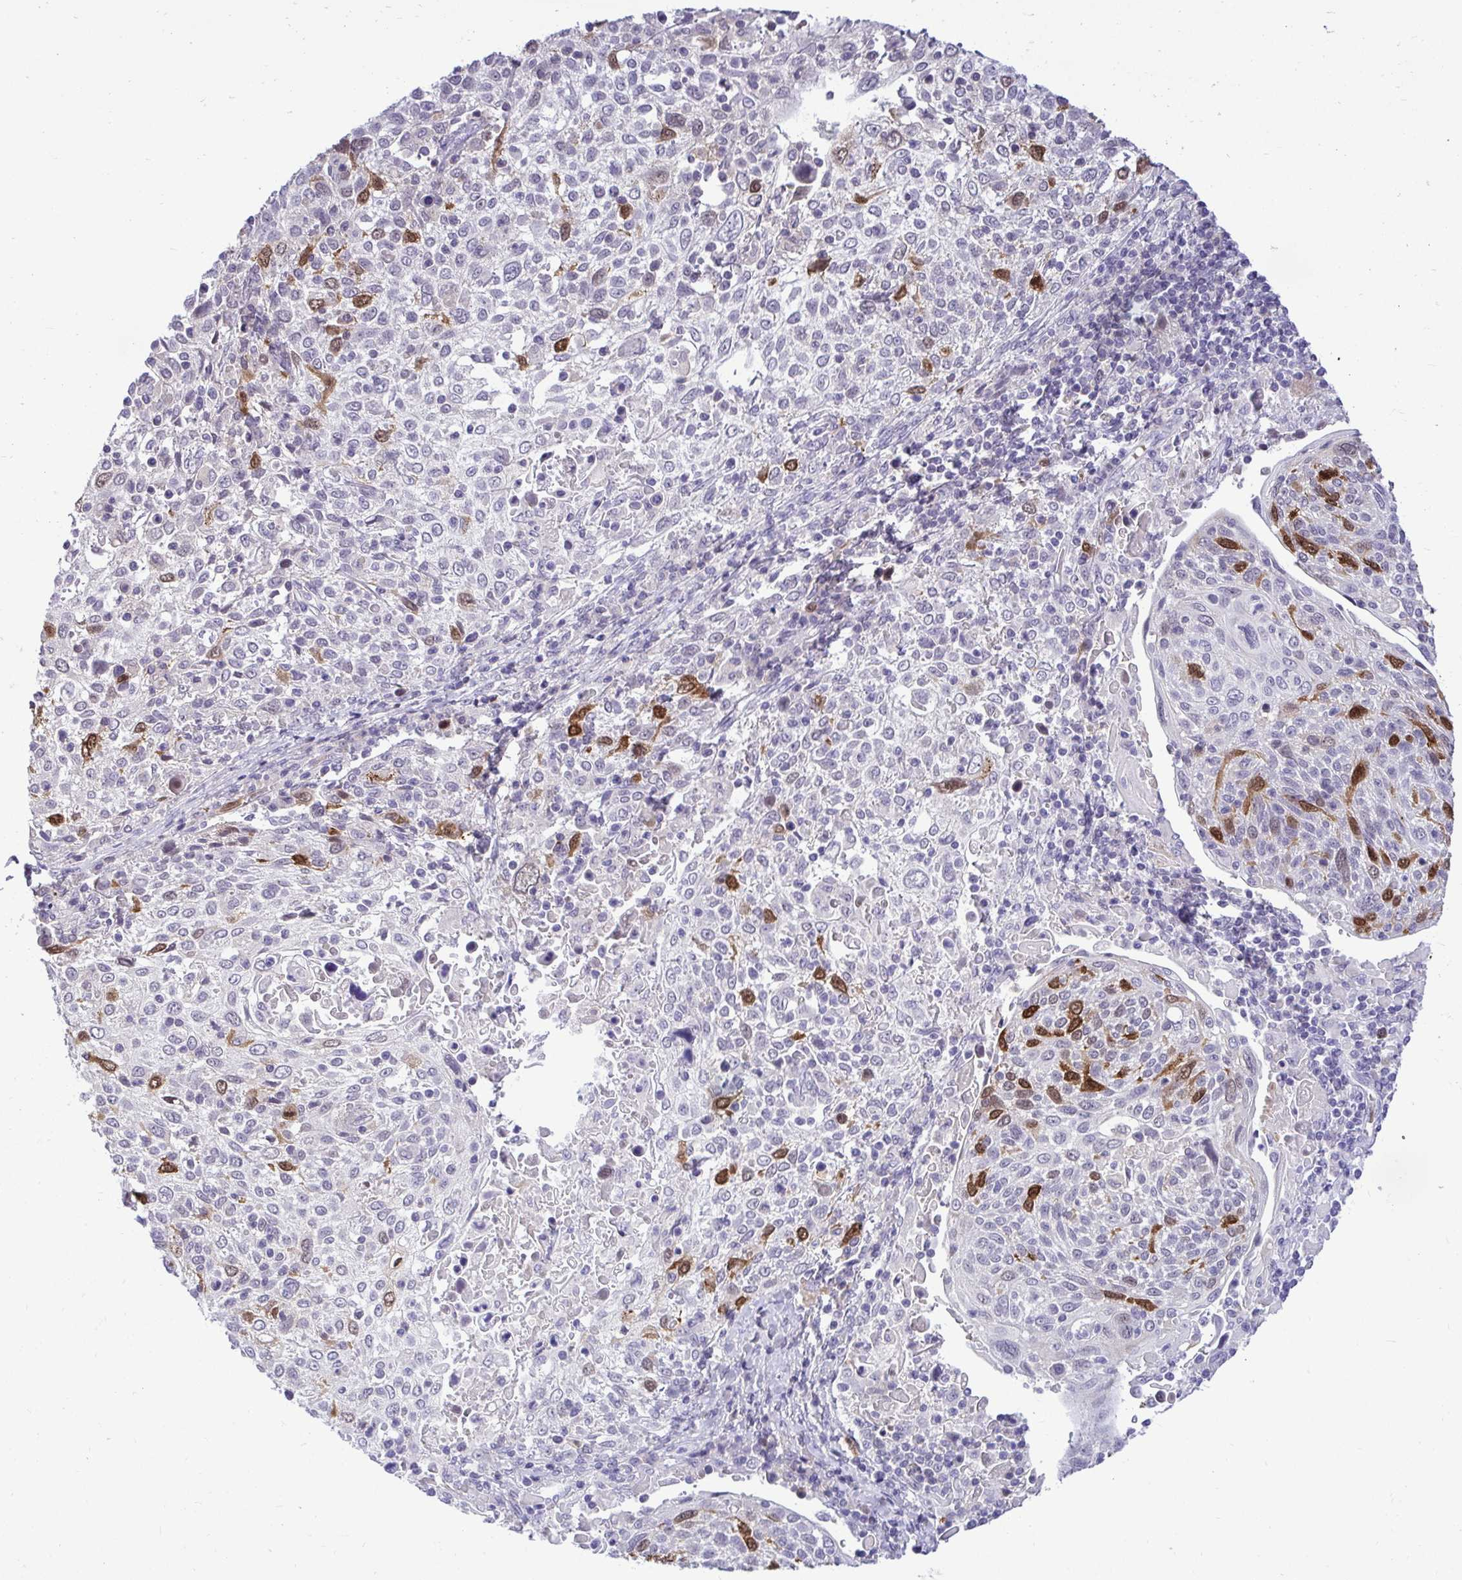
{"staining": {"intensity": "strong", "quantity": "<25%", "location": "cytoplasmic/membranous,nuclear"}, "tissue": "cervical cancer", "cell_type": "Tumor cells", "image_type": "cancer", "snomed": [{"axis": "morphology", "description": "Squamous cell carcinoma, NOS"}, {"axis": "topography", "description": "Cervix"}], "caption": "Cervical cancer (squamous cell carcinoma) was stained to show a protein in brown. There is medium levels of strong cytoplasmic/membranous and nuclear staining in about <25% of tumor cells. Using DAB (3,3'-diaminobenzidine) (brown) and hematoxylin (blue) stains, captured at high magnification using brightfield microscopy.", "gene": "CDC20", "patient": {"sex": "female", "age": 61}}